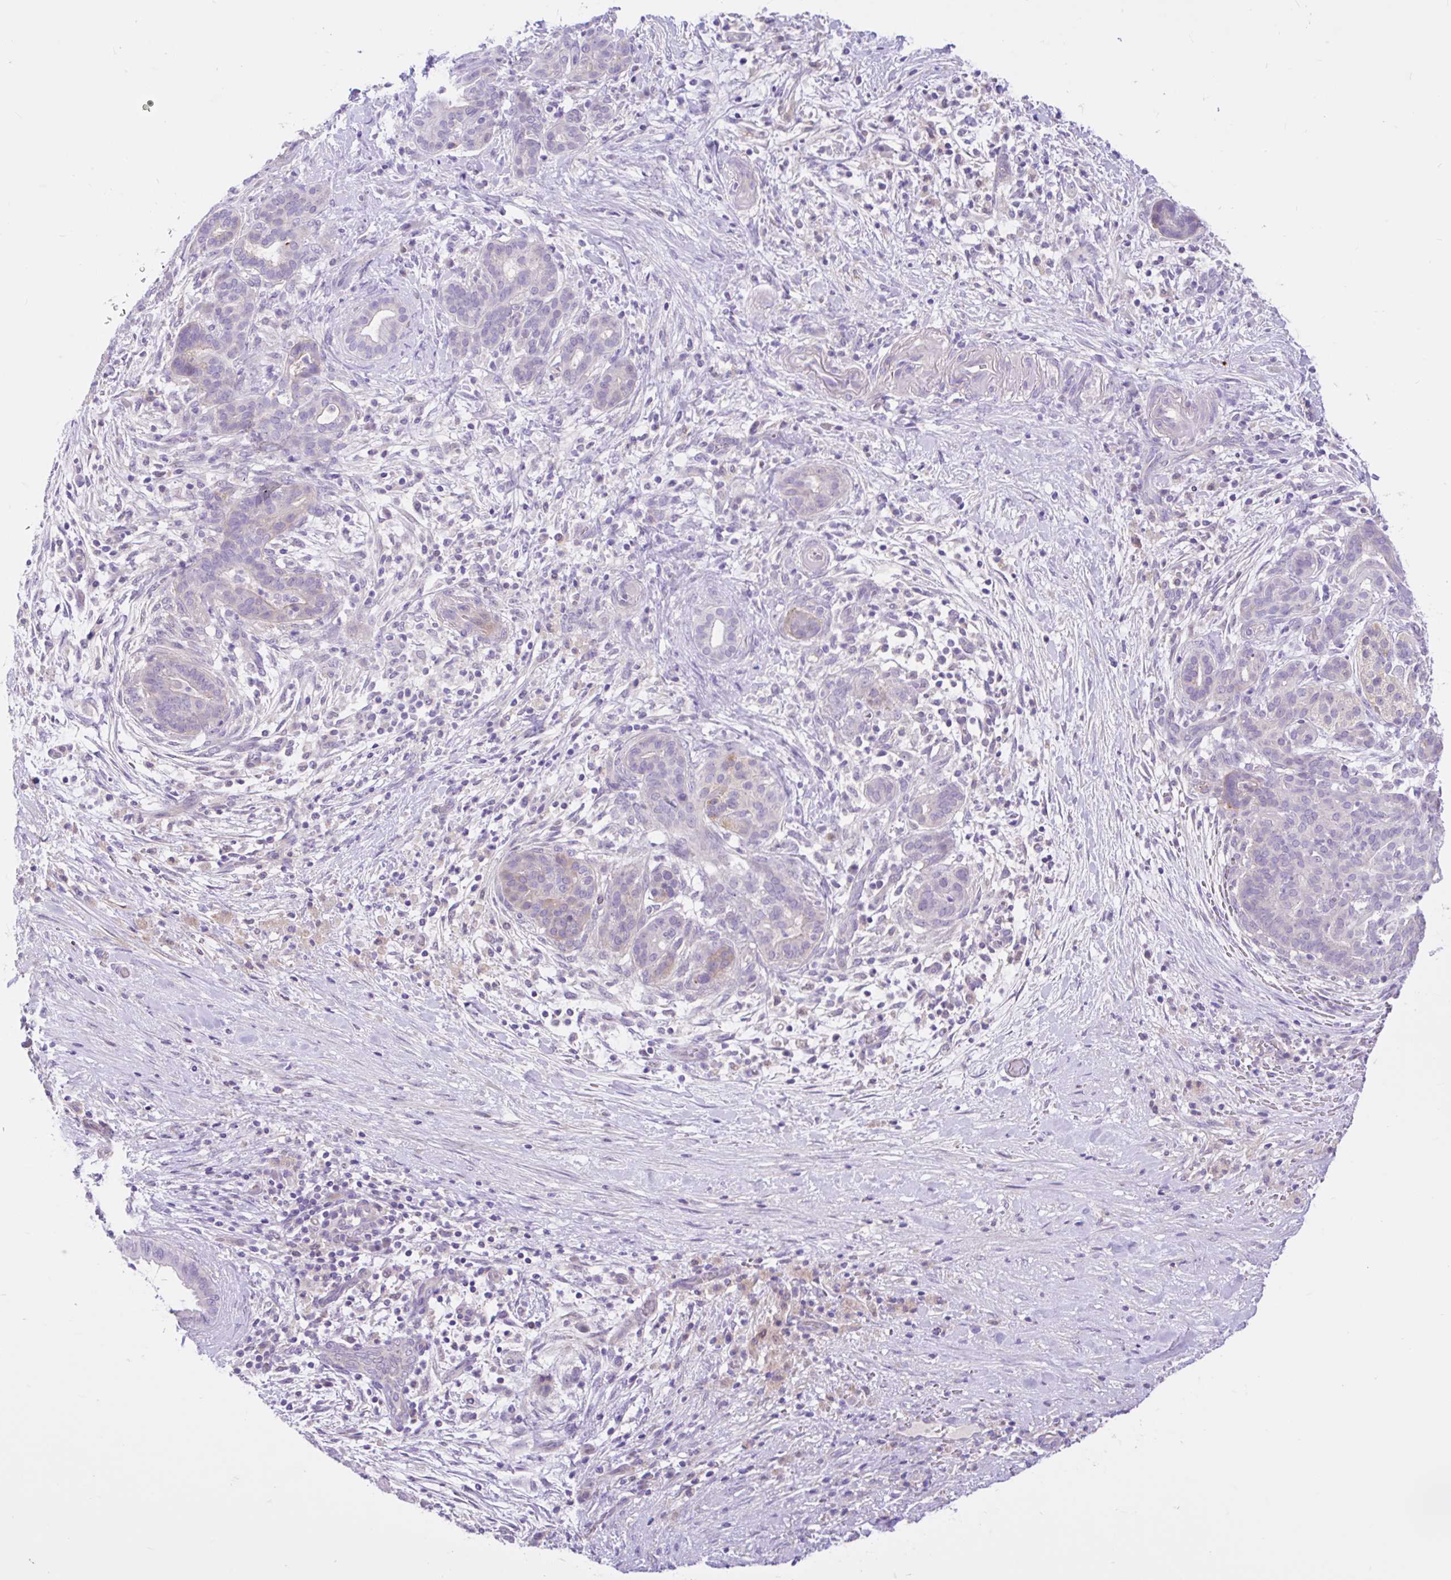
{"staining": {"intensity": "negative", "quantity": "none", "location": "none"}, "tissue": "pancreatic cancer", "cell_type": "Tumor cells", "image_type": "cancer", "snomed": [{"axis": "morphology", "description": "Adenocarcinoma, NOS"}, {"axis": "topography", "description": "Pancreas"}], "caption": "Immunohistochemistry of human adenocarcinoma (pancreatic) shows no staining in tumor cells.", "gene": "ANO4", "patient": {"sex": "male", "age": 44}}